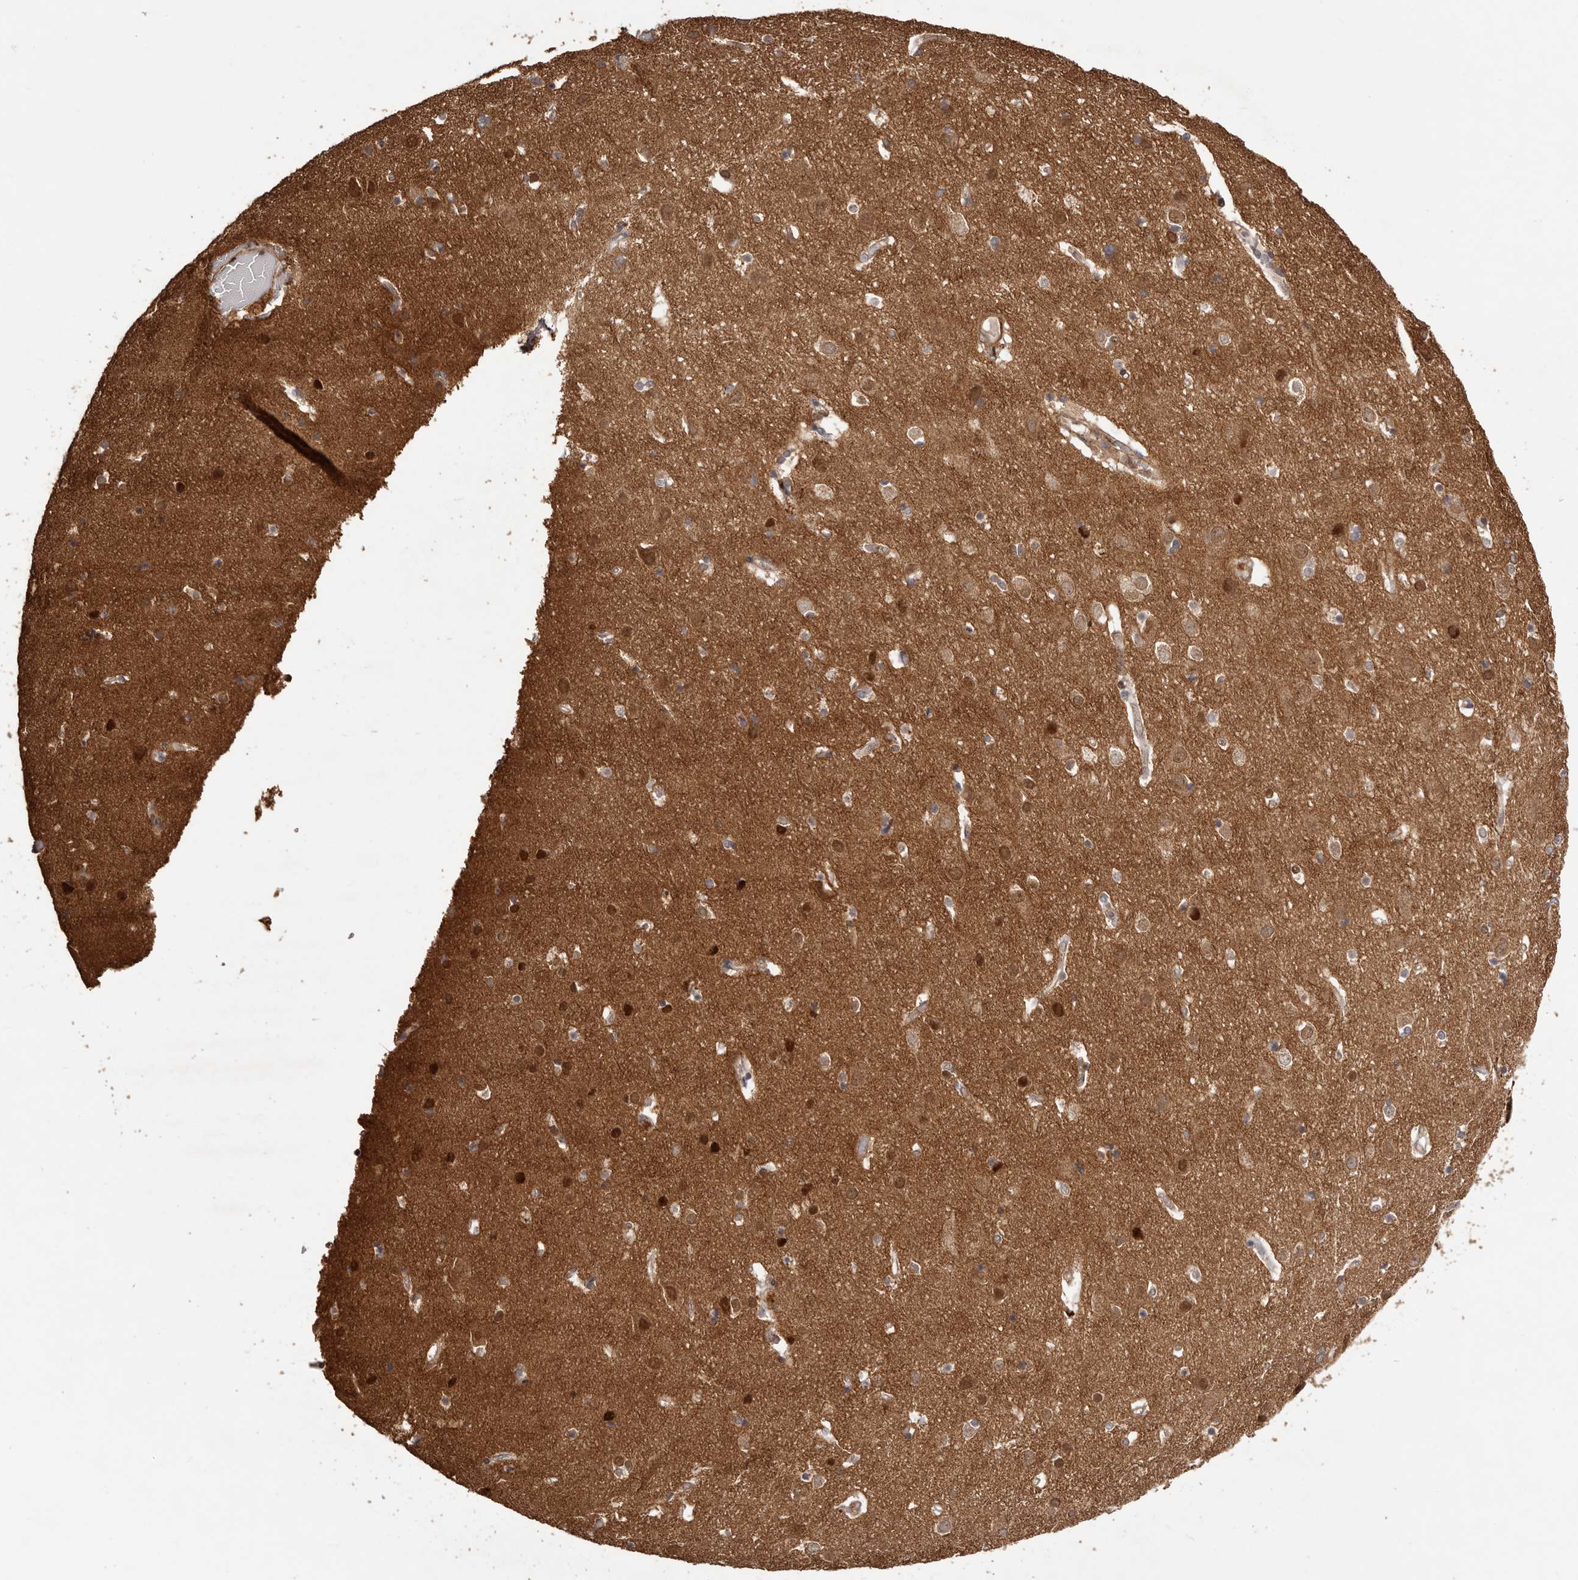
{"staining": {"intensity": "negative", "quantity": "none", "location": "none"}, "tissue": "cerebral cortex", "cell_type": "Endothelial cells", "image_type": "normal", "snomed": [{"axis": "morphology", "description": "Normal tissue, NOS"}, {"axis": "topography", "description": "Cerebral cortex"}], "caption": "The histopathology image displays no staining of endothelial cells in unremarkable cerebral cortex. (Stains: DAB (3,3'-diaminobenzidine) immunohistochemistry (IHC) with hematoxylin counter stain, Microscopy: brightfield microscopy at high magnification).", "gene": "UBR2", "patient": {"sex": "male", "age": 54}}